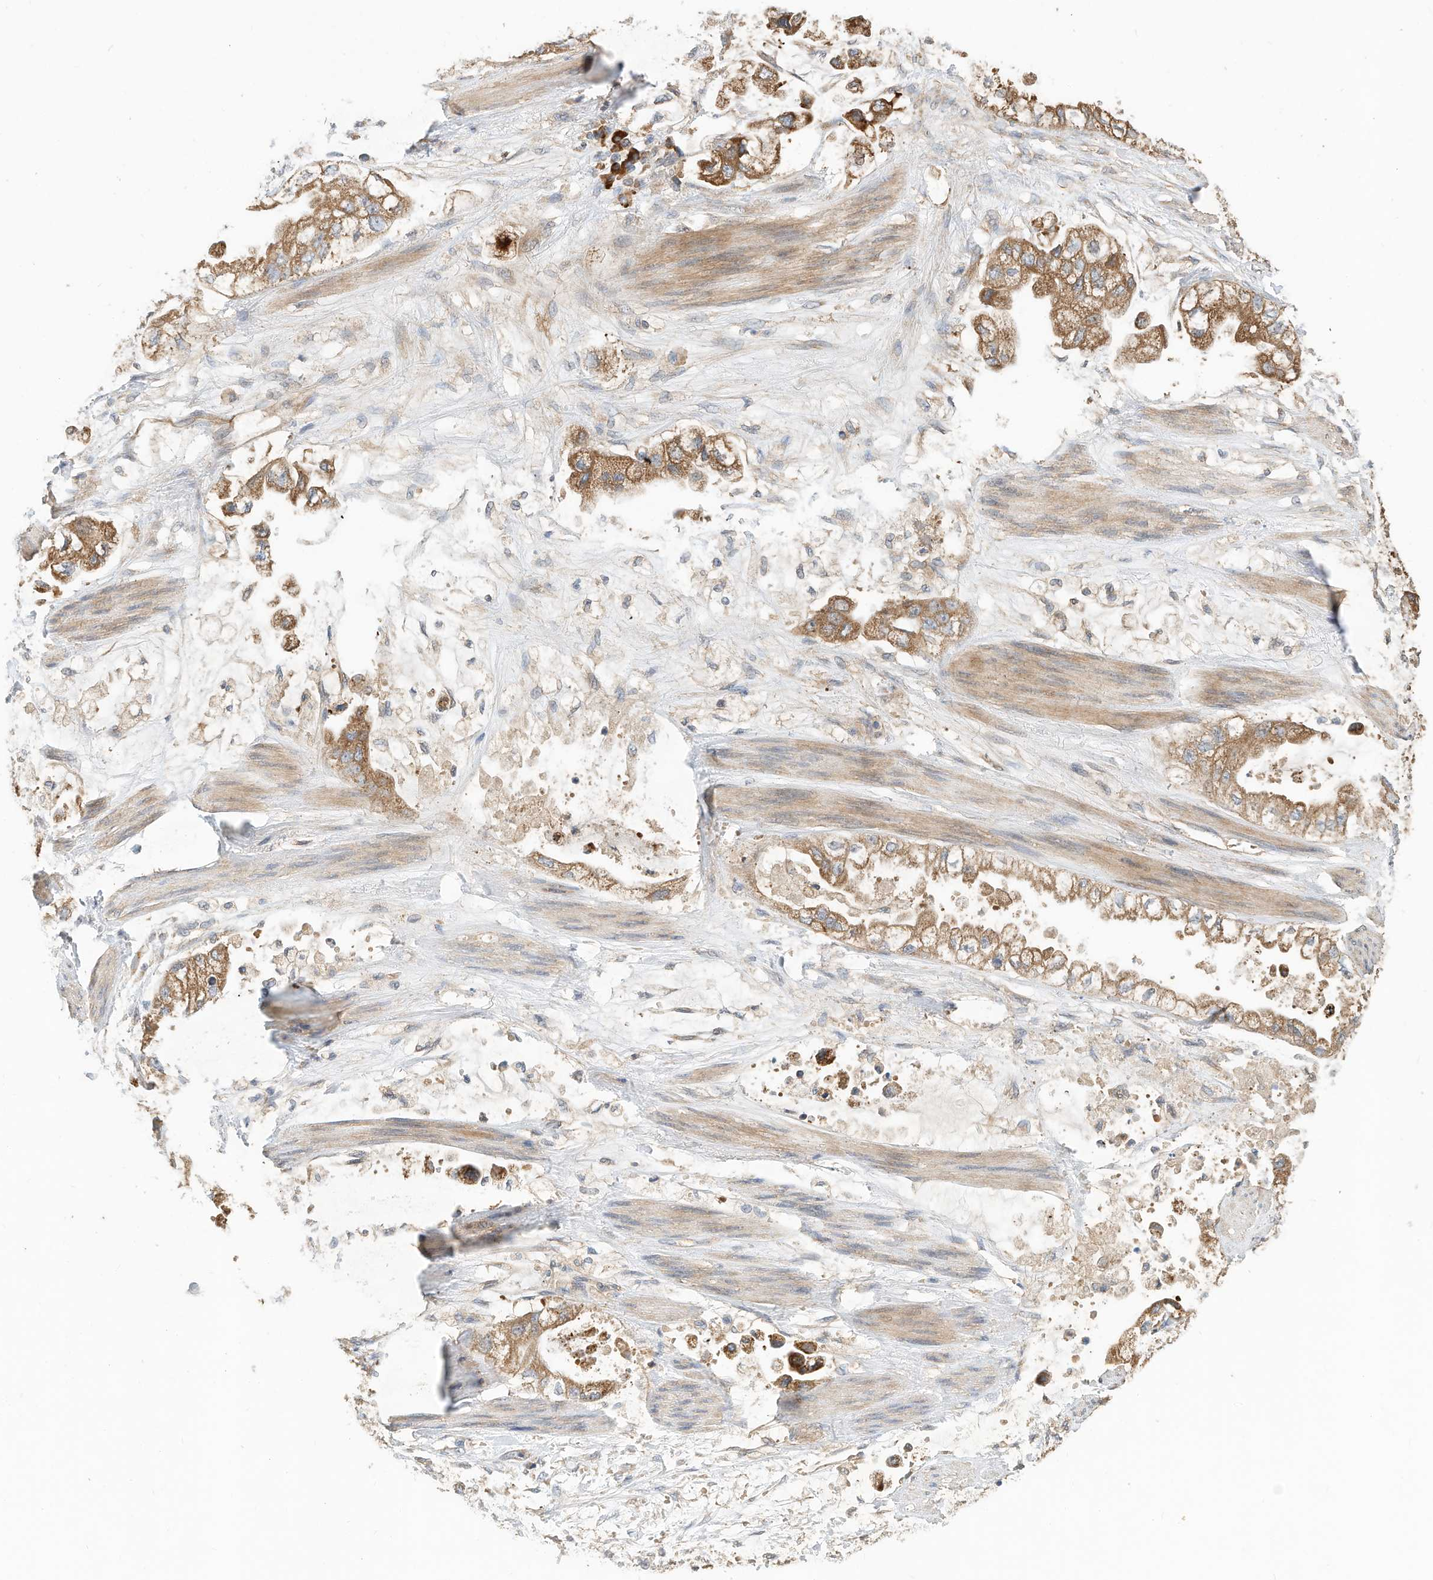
{"staining": {"intensity": "strong", "quantity": ">75%", "location": "cytoplasmic/membranous"}, "tissue": "stomach cancer", "cell_type": "Tumor cells", "image_type": "cancer", "snomed": [{"axis": "morphology", "description": "Adenocarcinoma, NOS"}, {"axis": "topography", "description": "Stomach"}], "caption": "Adenocarcinoma (stomach) was stained to show a protein in brown. There is high levels of strong cytoplasmic/membranous staining in about >75% of tumor cells.", "gene": "CPAMD8", "patient": {"sex": "male", "age": 62}}